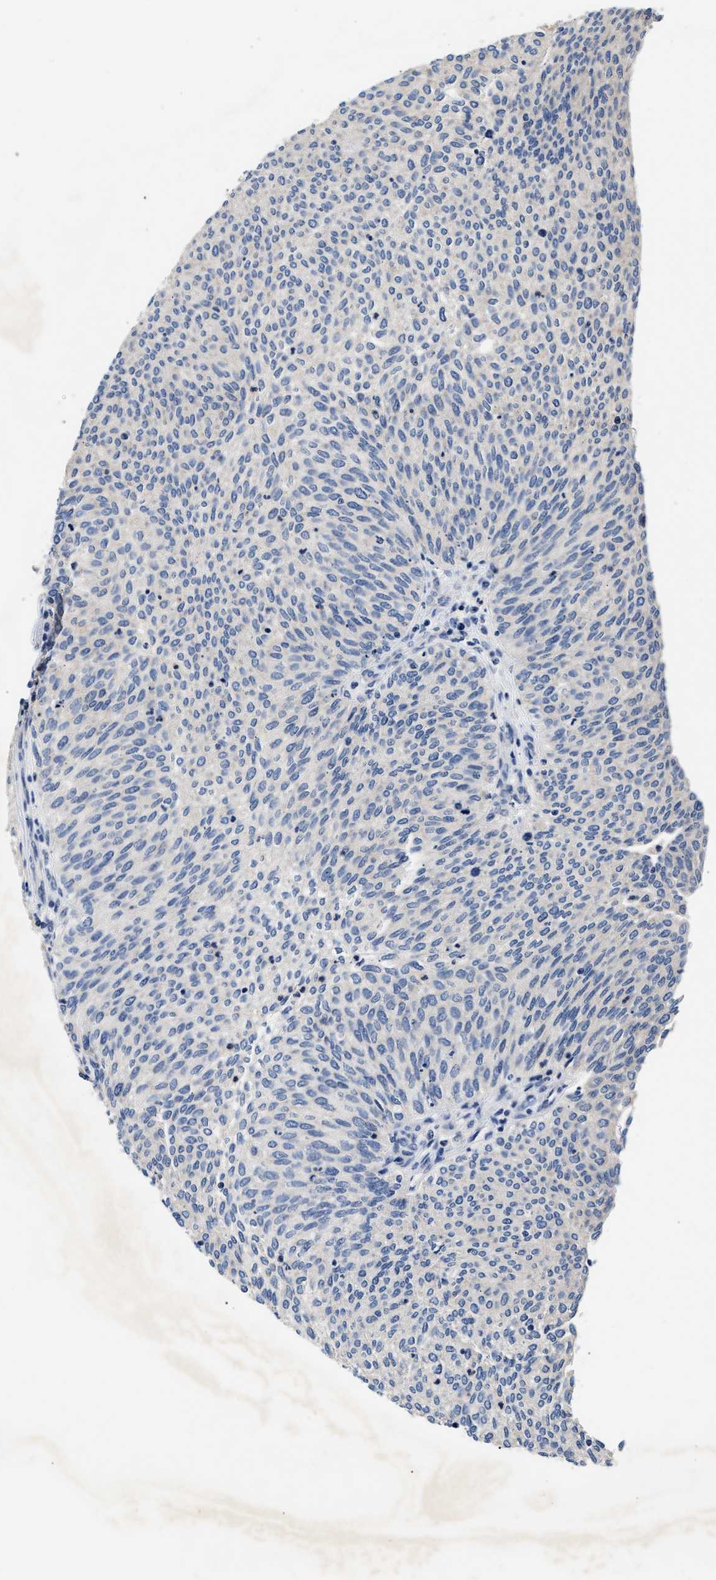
{"staining": {"intensity": "negative", "quantity": "none", "location": "none"}, "tissue": "urothelial cancer", "cell_type": "Tumor cells", "image_type": "cancer", "snomed": [{"axis": "morphology", "description": "Urothelial carcinoma, Low grade"}, {"axis": "topography", "description": "Urinary bladder"}], "caption": "A high-resolution image shows immunohistochemistry staining of low-grade urothelial carcinoma, which displays no significant positivity in tumor cells. (Stains: DAB (3,3'-diaminobenzidine) IHC with hematoxylin counter stain, Microscopy: brightfield microscopy at high magnification).", "gene": "FAM185A", "patient": {"sex": "female", "age": 79}}